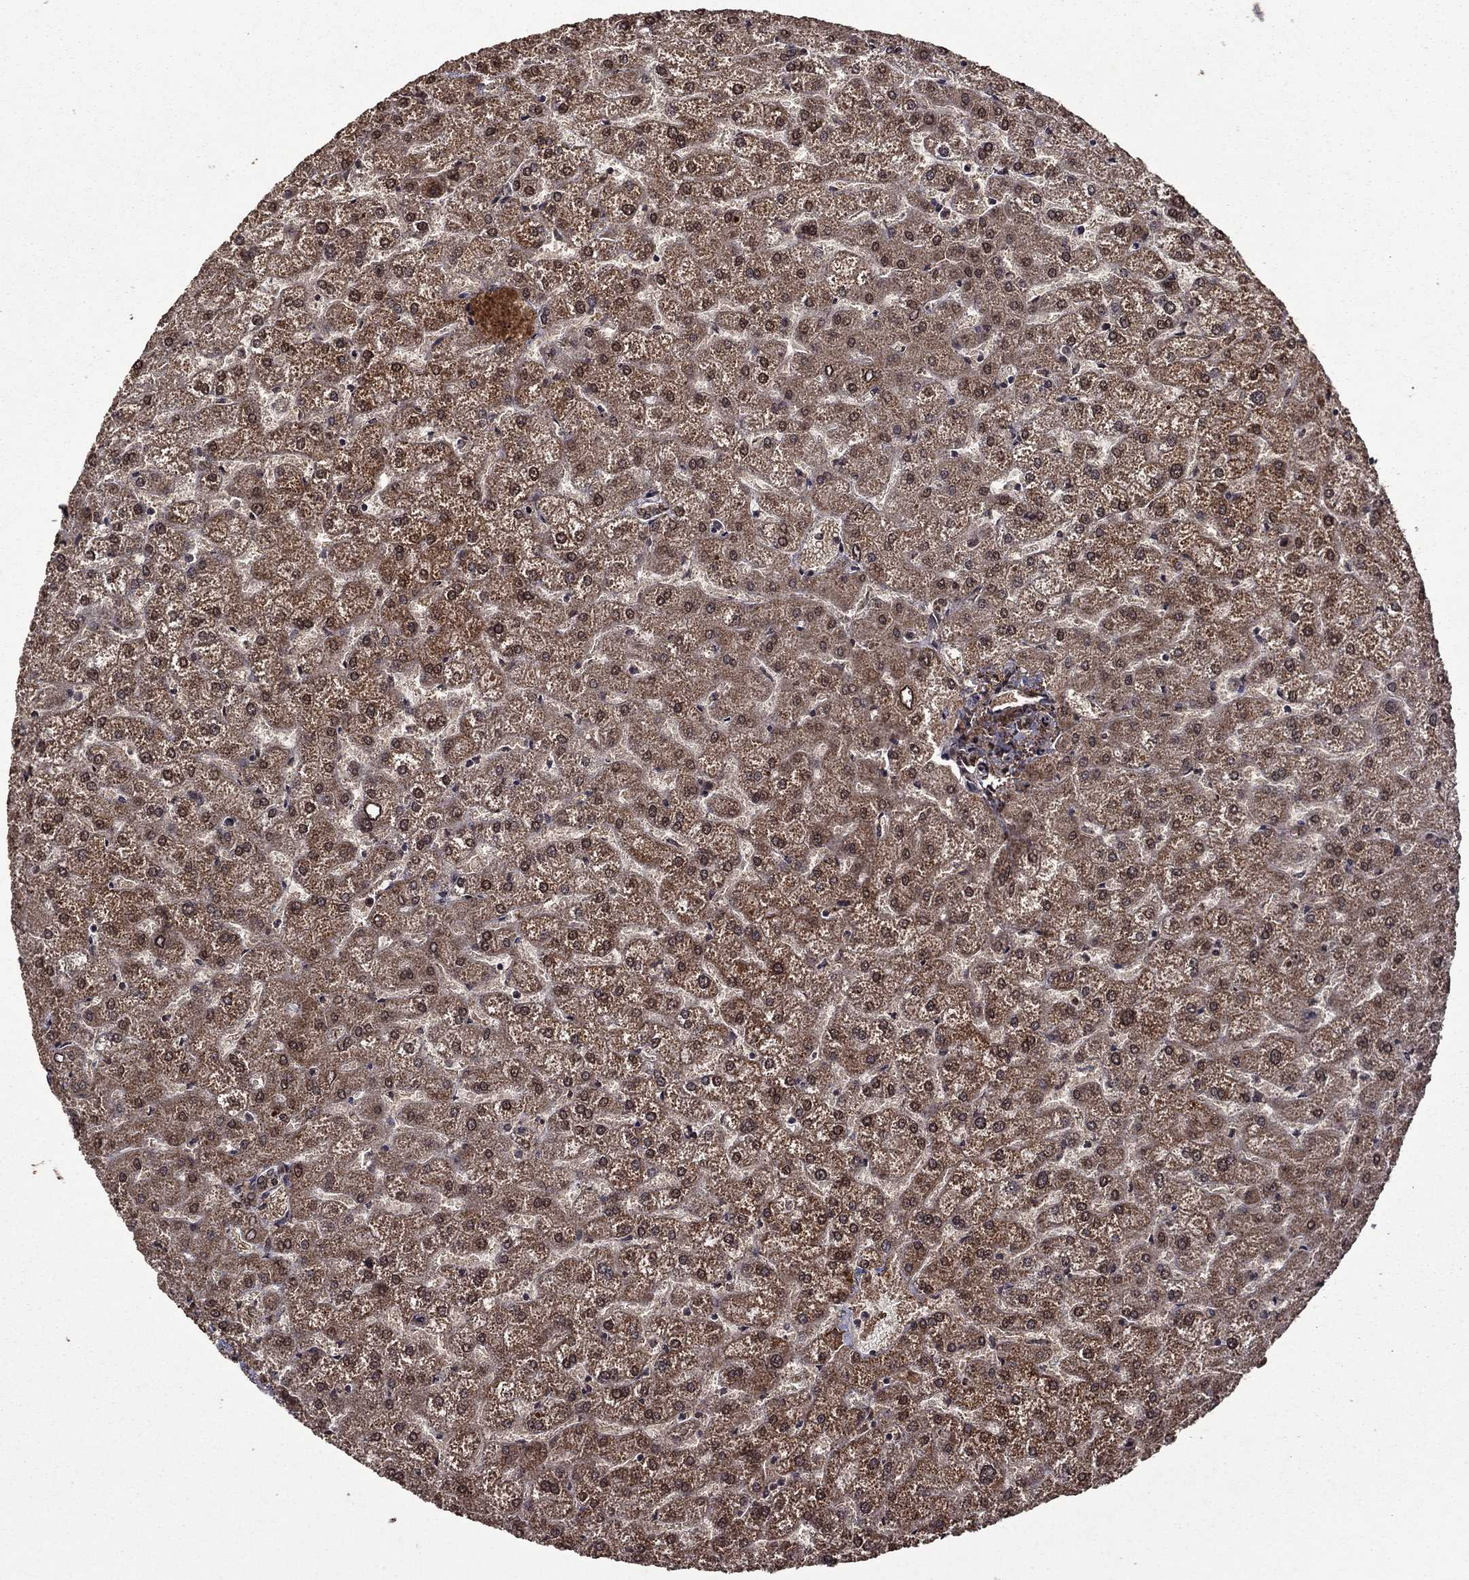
{"staining": {"intensity": "moderate", "quantity": "25%-75%", "location": "cytoplasmic/membranous,nuclear"}, "tissue": "liver", "cell_type": "Cholangiocytes", "image_type": "normal", "snomed": [{"axis": "morphology", "description": "Normal tissue, NOS"}, {"axis": "topography", "description": "Liver"}], "caption": "Protein expression analysis of normal liver shows moderate cytoplasmic/membranous,nuclear expression in about 25%-75% of cholangiocytes. (Stains: DAB (3,3'-diaminobenzidine) in brown, nuclei in blue, Microscopy: brightfield microscopy at high magnification).", "gene": "ITM2B", "patient": {"sex": "female", "age": 32}}